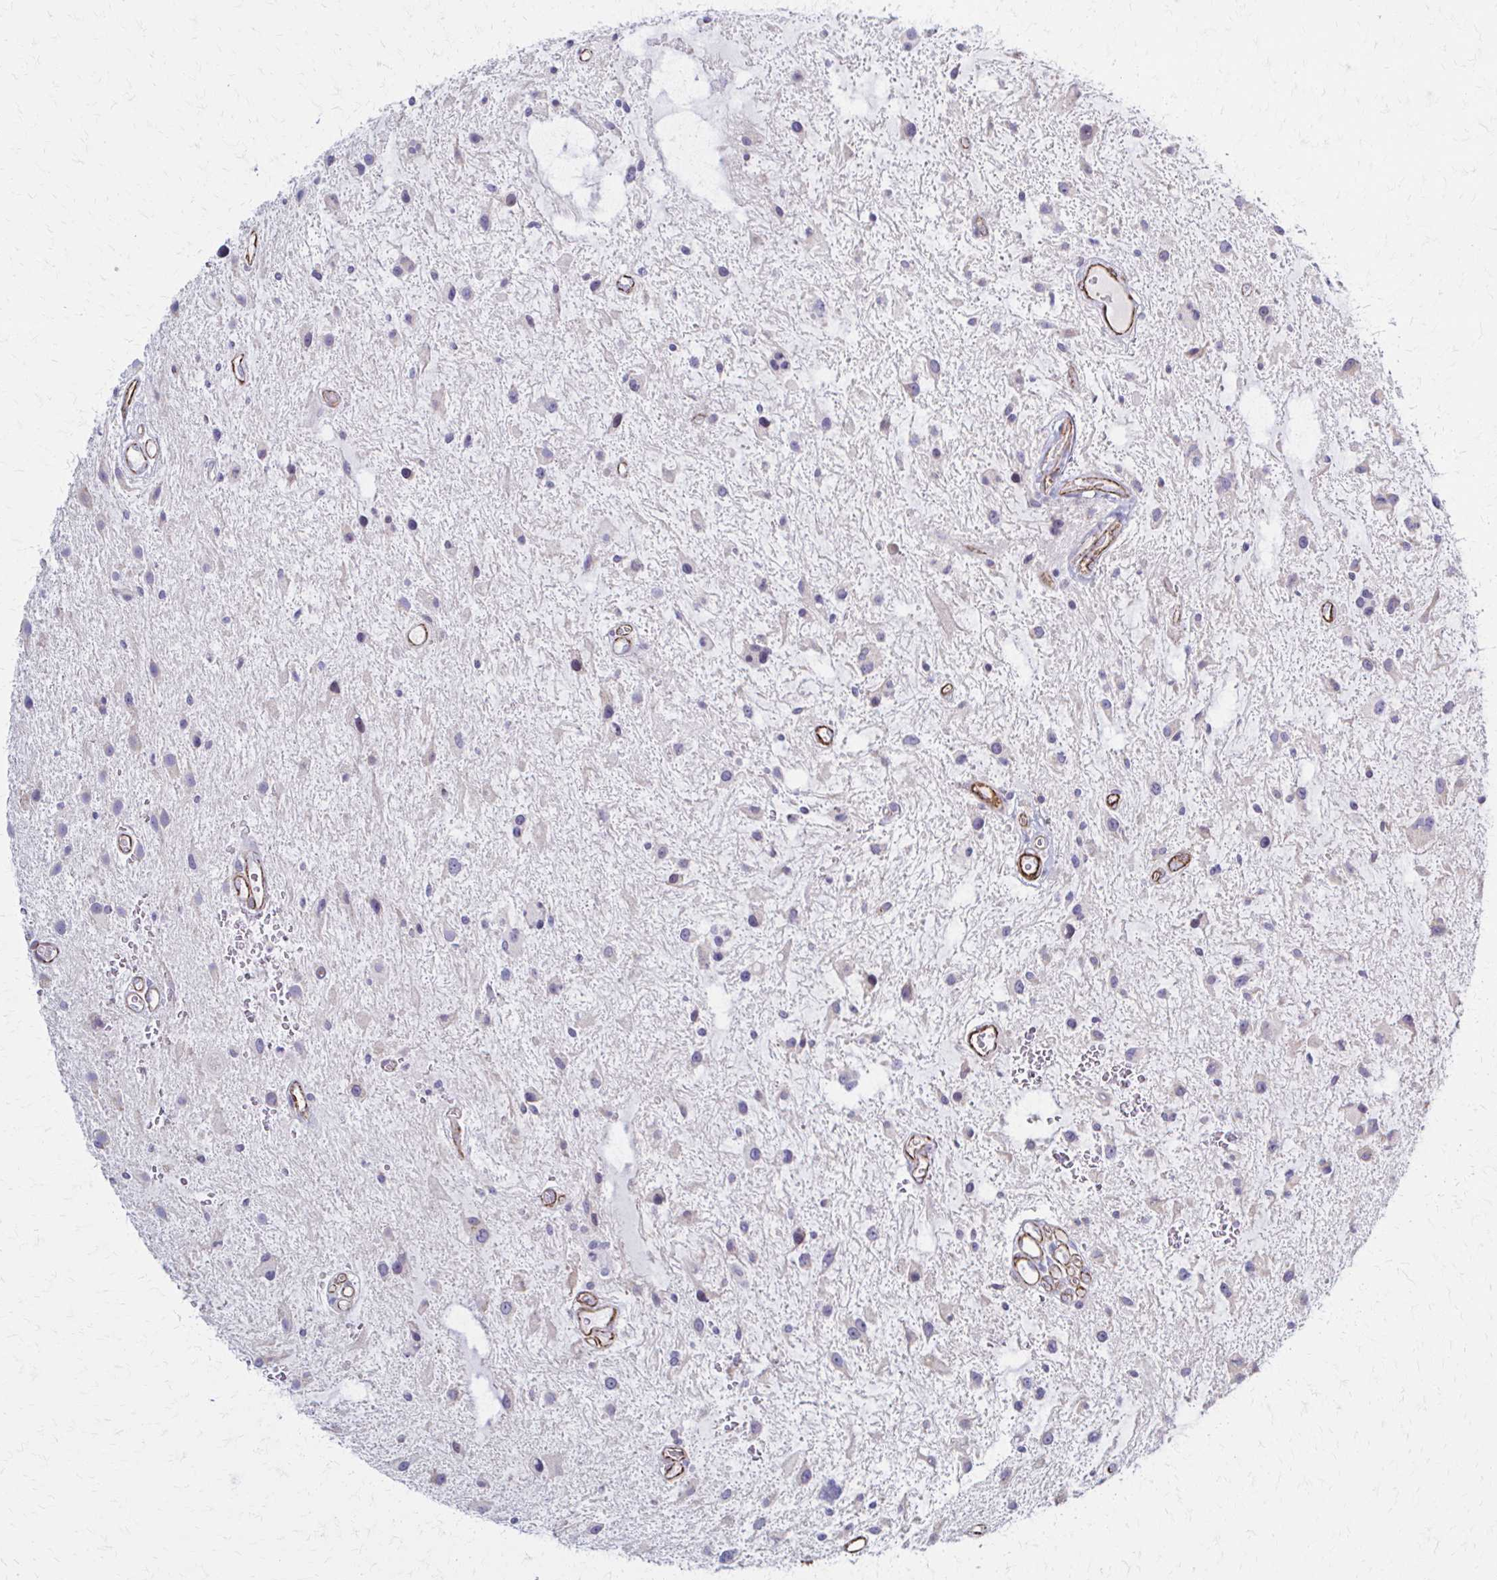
{"staining": {"intensity": "negative", "quantity": "none", "location": "none"}, "tissue": "glioma", "cell_type": "Tumor cells", "image_type": "cancer", "snomed": [{"axis": "morphology", "description": "Glioma, malignant, Low grade"}, {"axis": "topography", "description": "Cerebellum"}], "caption": "The micrograph exhibits no staining of tumor cells in low-grade glioma (malignant).", "gene": "TIMMDC1", "patient": {"sex": "female", "age": 14}}